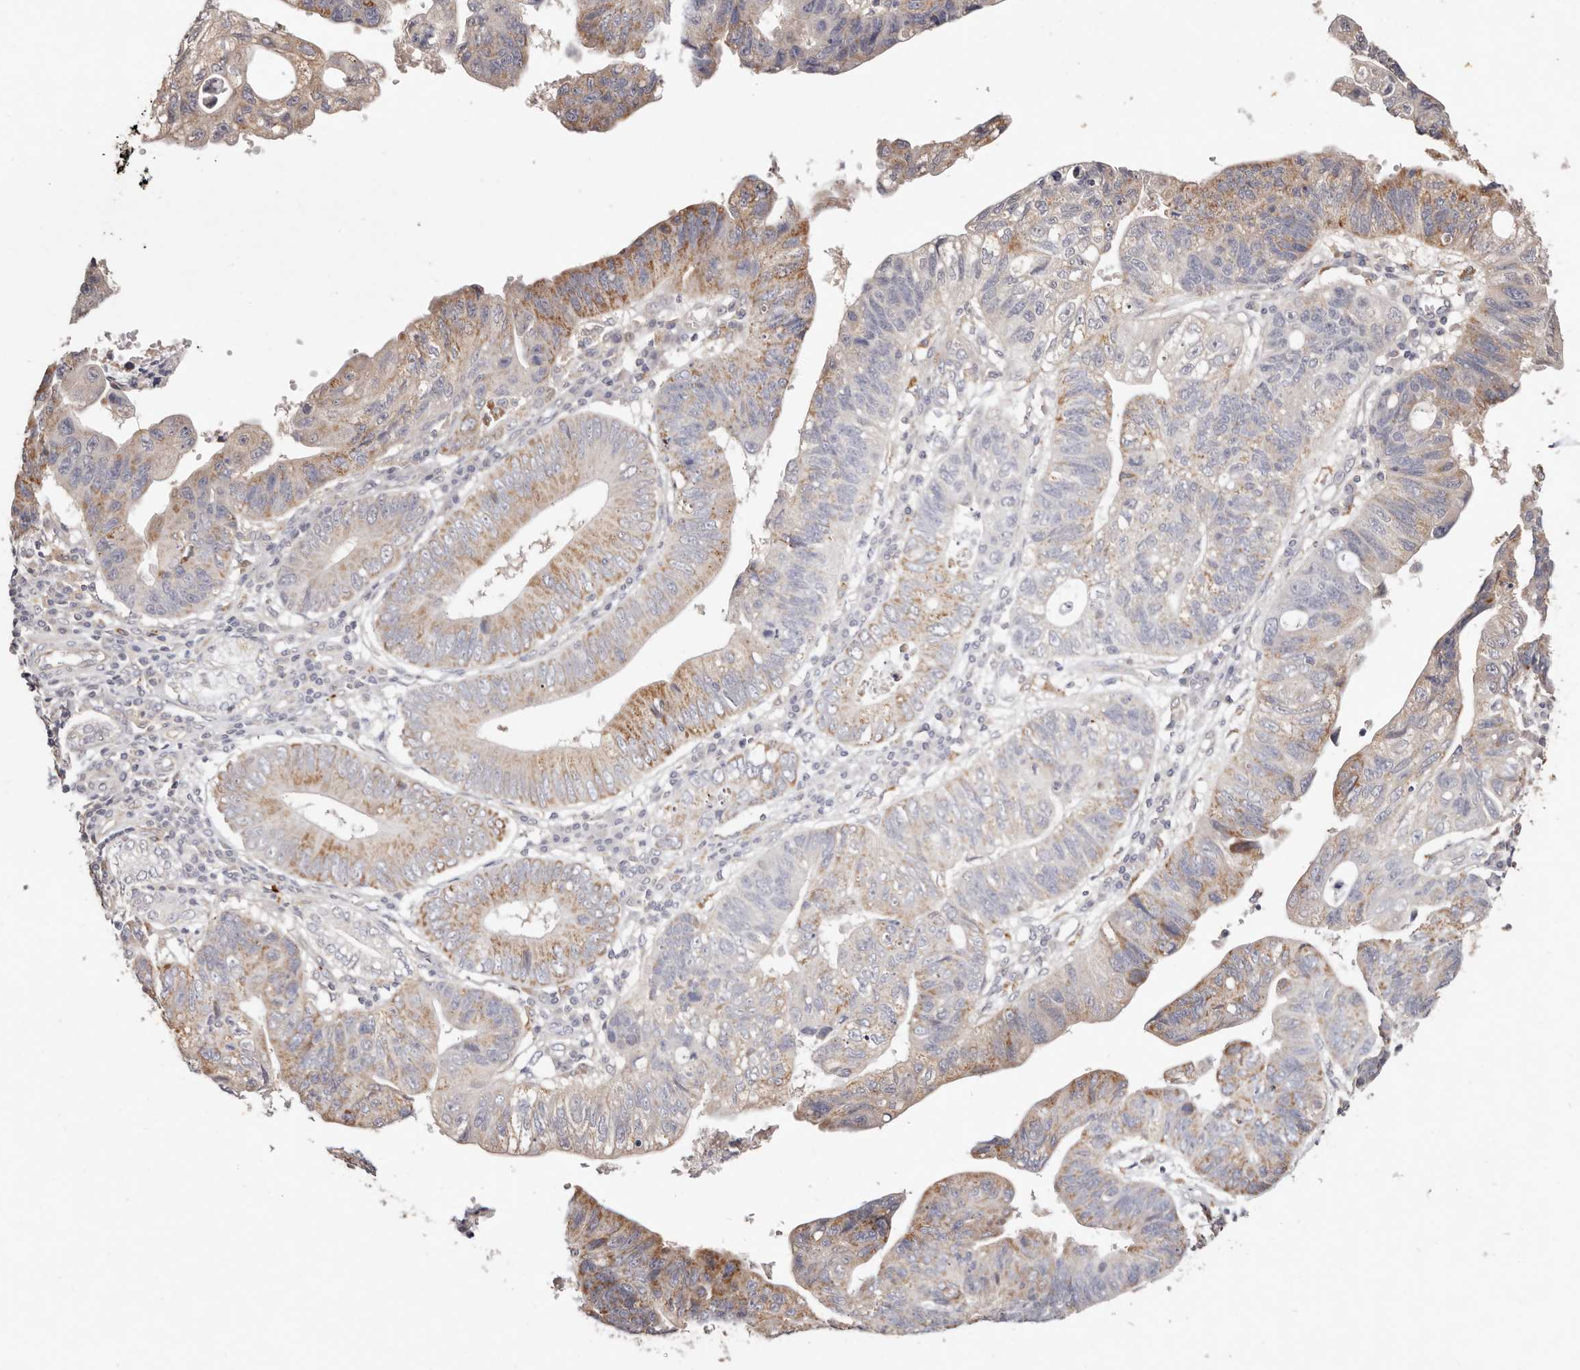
{"staining": {"intensity": "moderate", "quantity": "25%-75%", "location": "cytoplasmic/membranous"}, "tissue": "stomach cancer", "cell_type": "Tumor cells", "image_type": "cancer", "snomed": [{"axis": "morphology", "description": "Adenocarcinoma, NOS"}, {"axis": "topography", "description": "Stomach"}], "caption": "A medium amount of moderate cytoplasmic/membranous staining is present in approximately 25%-75% of tumor cells in adenocarcinoma (stomach) tissue.", "gene": "THBS3", "patient": {"sex": "male", "age": 59}}